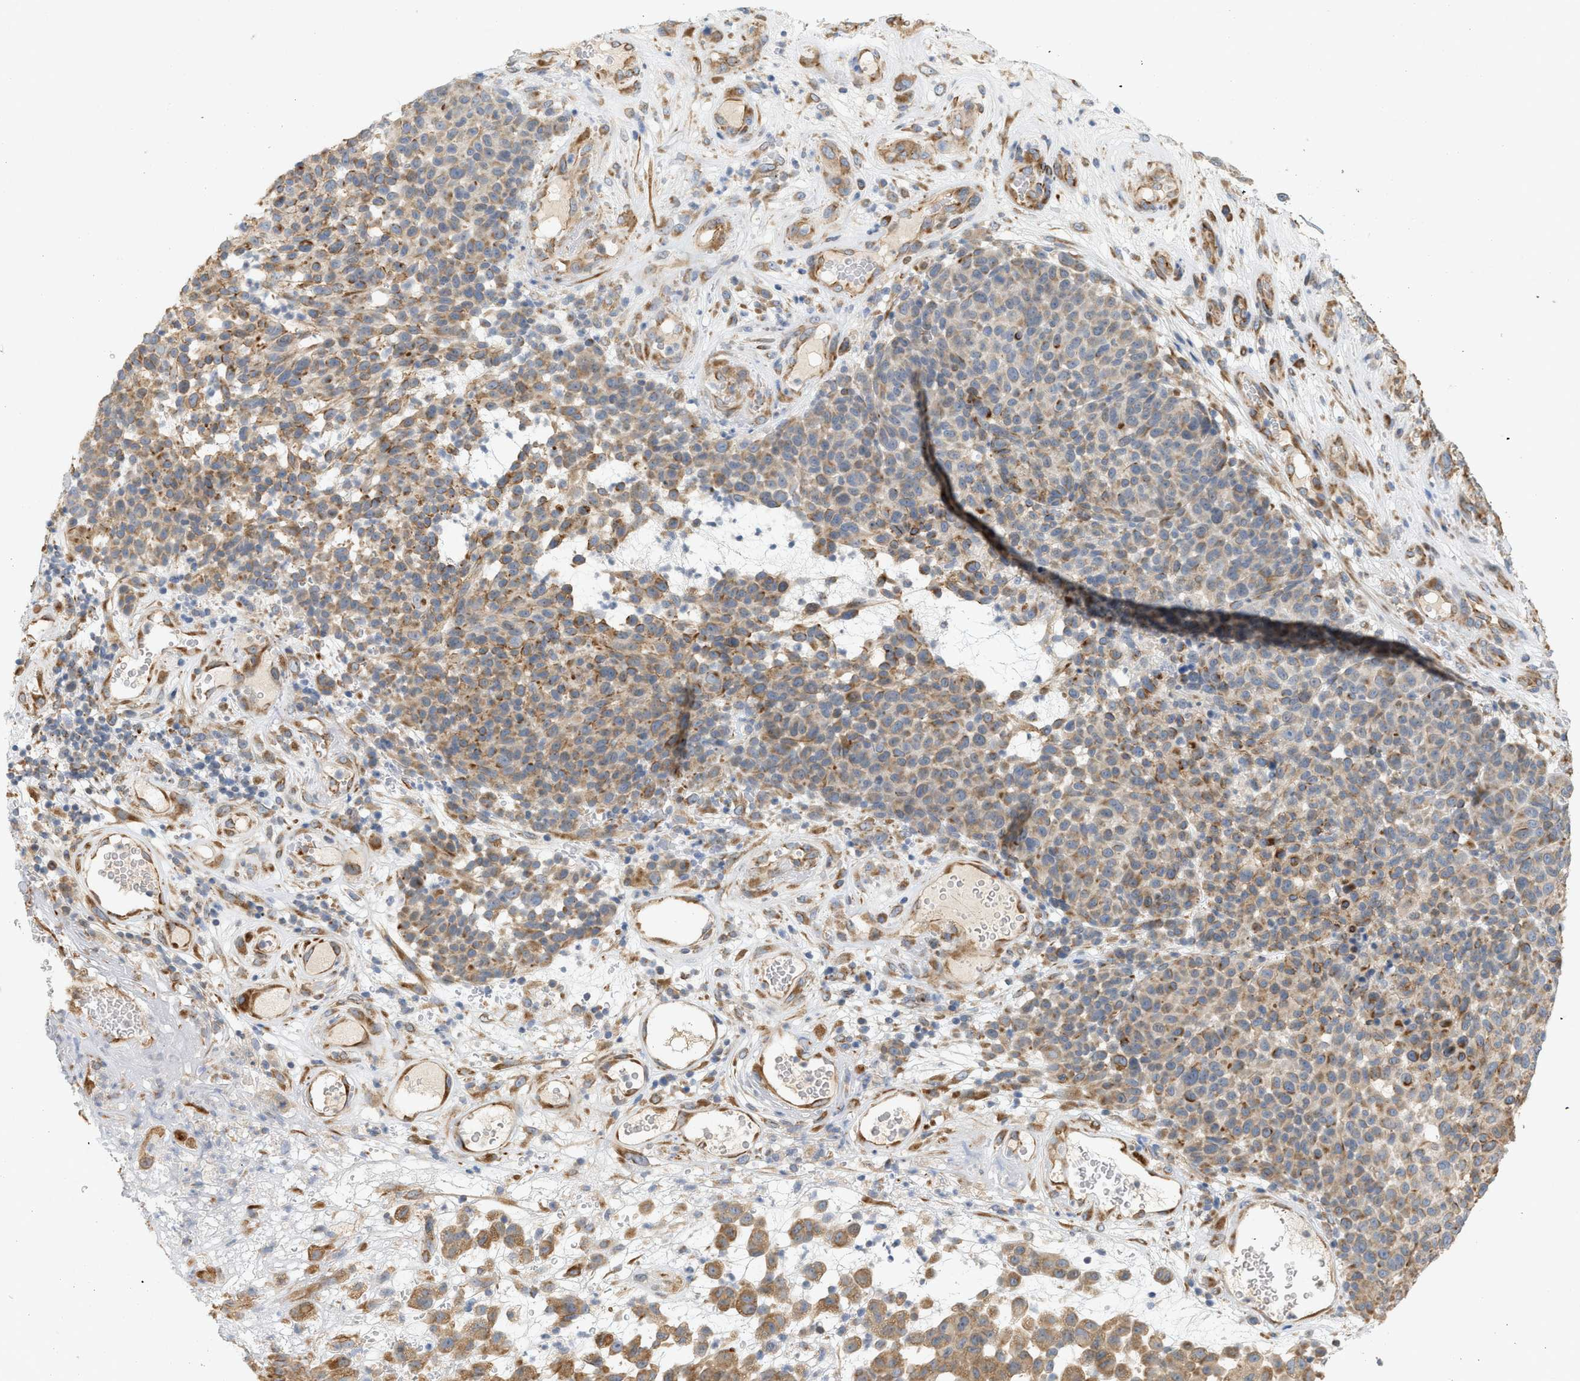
{"staining": {"intensity": "moderate", "quantity": "25%-75%", "location": "cytoplasmic/membranous"}, "tissue": "melanoma", "cell_type": "Tumor cells", "image_type": "cancer", "snomed": [{"axis": "morphology", "description": "Malignant melanoma, NOS"}, {"axis": "topography", "description": "Skin"}], "caption": "Malignant melanoma was stained to show a protein in brown. There is medium levels of moderate cytoplasmic/membranous expression in about 25%-75% of tumor cells. The protein of interest is shown in brown color, while the nuclei are stained blue.", "gene": "SVOP", "patient": {"sex": "male", "age": 59}}